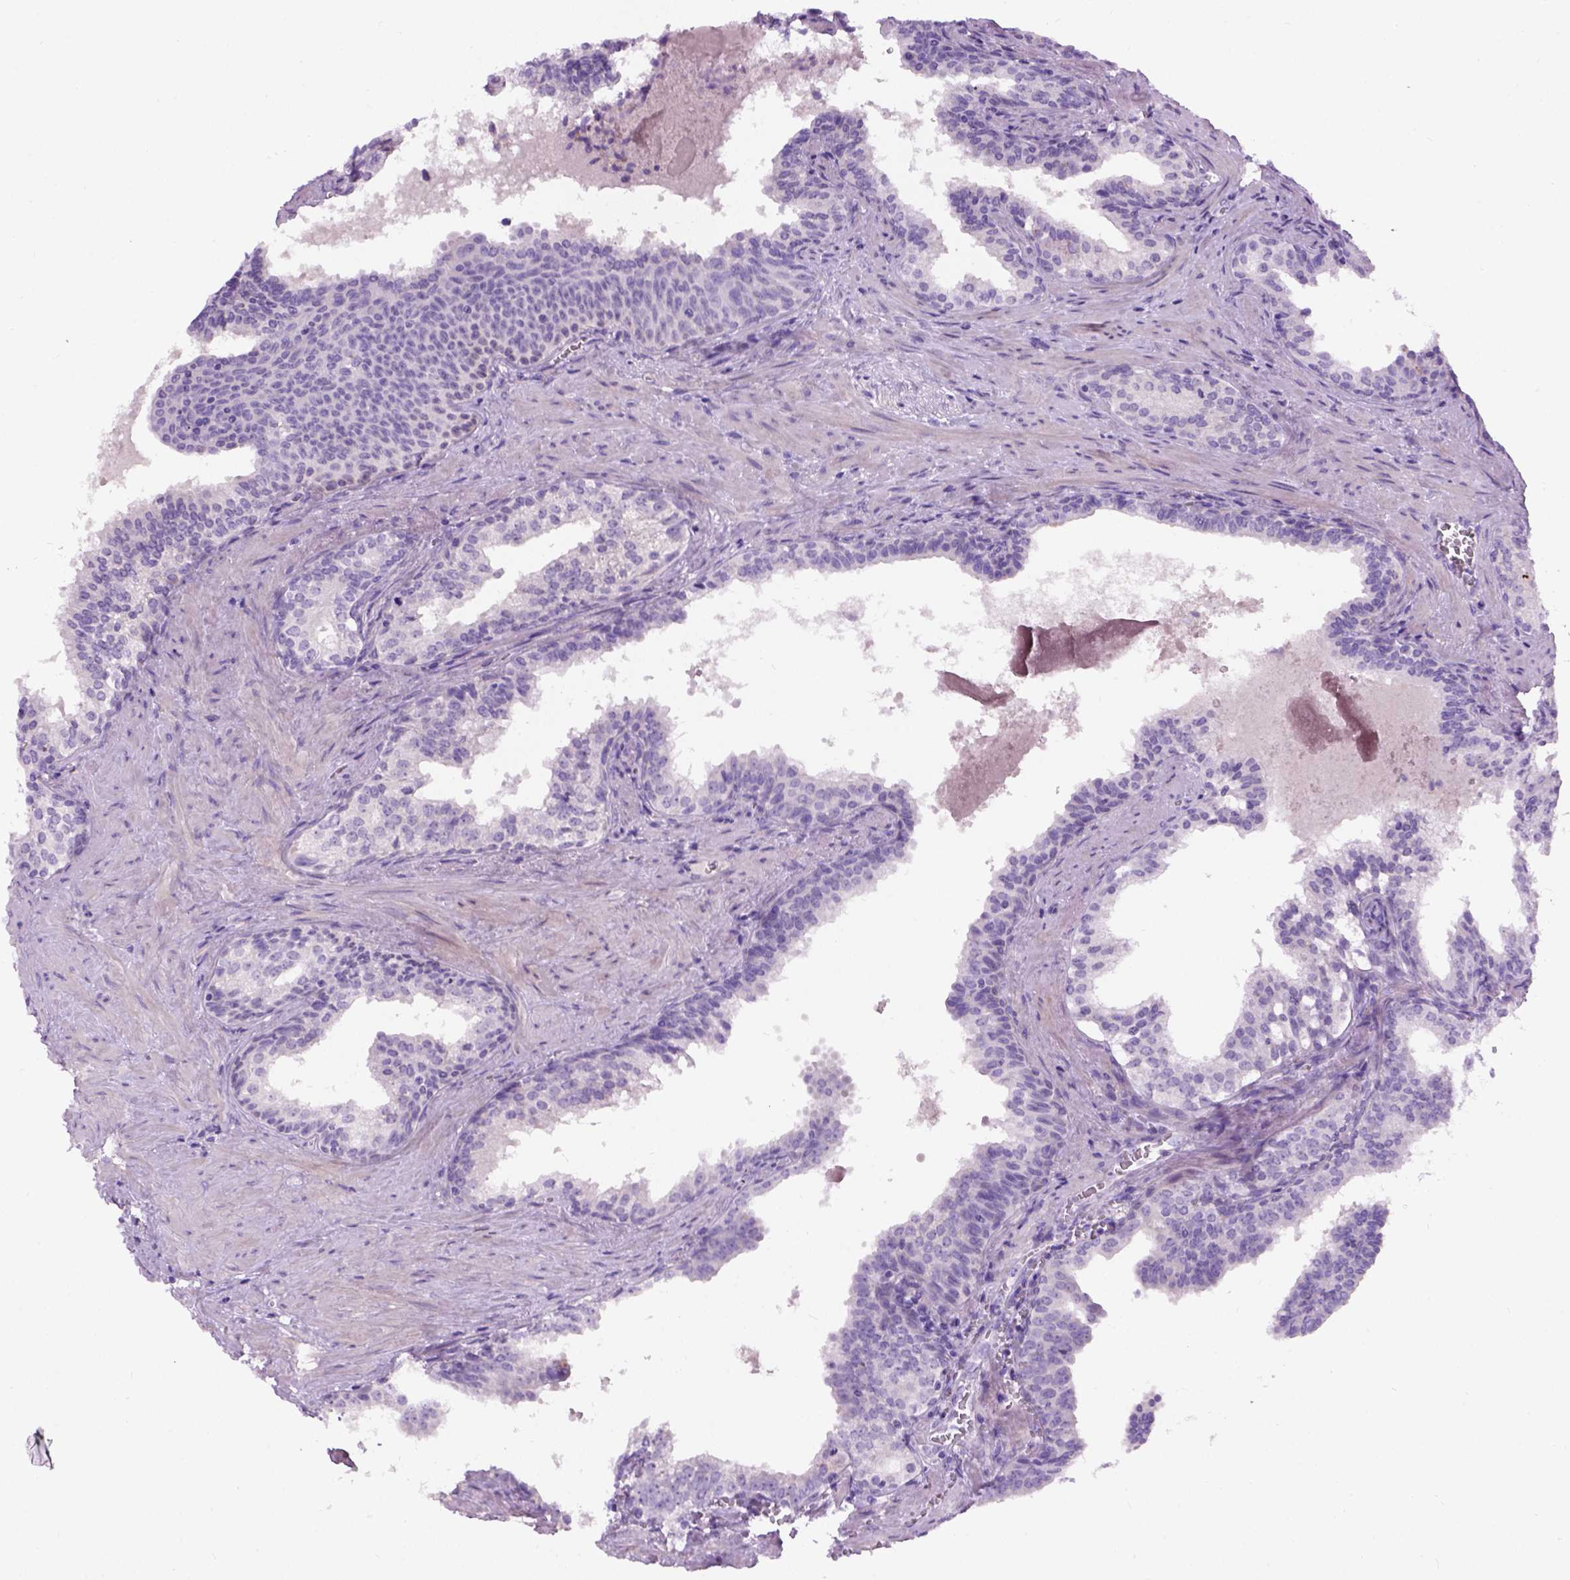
{"staining": {"intensity": "negative", "quantity": "none", "location": "none"}, "tissue": "prostate cancer", "cell_type": "Tumor cells", "image_type": "cancer", "snomed": [{"axis": "morphology", "description": "Adenocarcinoma, High grade"}, {"axis": "topography", "description": "Prostate"}], "caption": "Immunohistochemistry of prostate cancer reveals no positivity in tumor cells.", "gene": "GABRB2", "patient": {"sex": "male", "age": 68}}